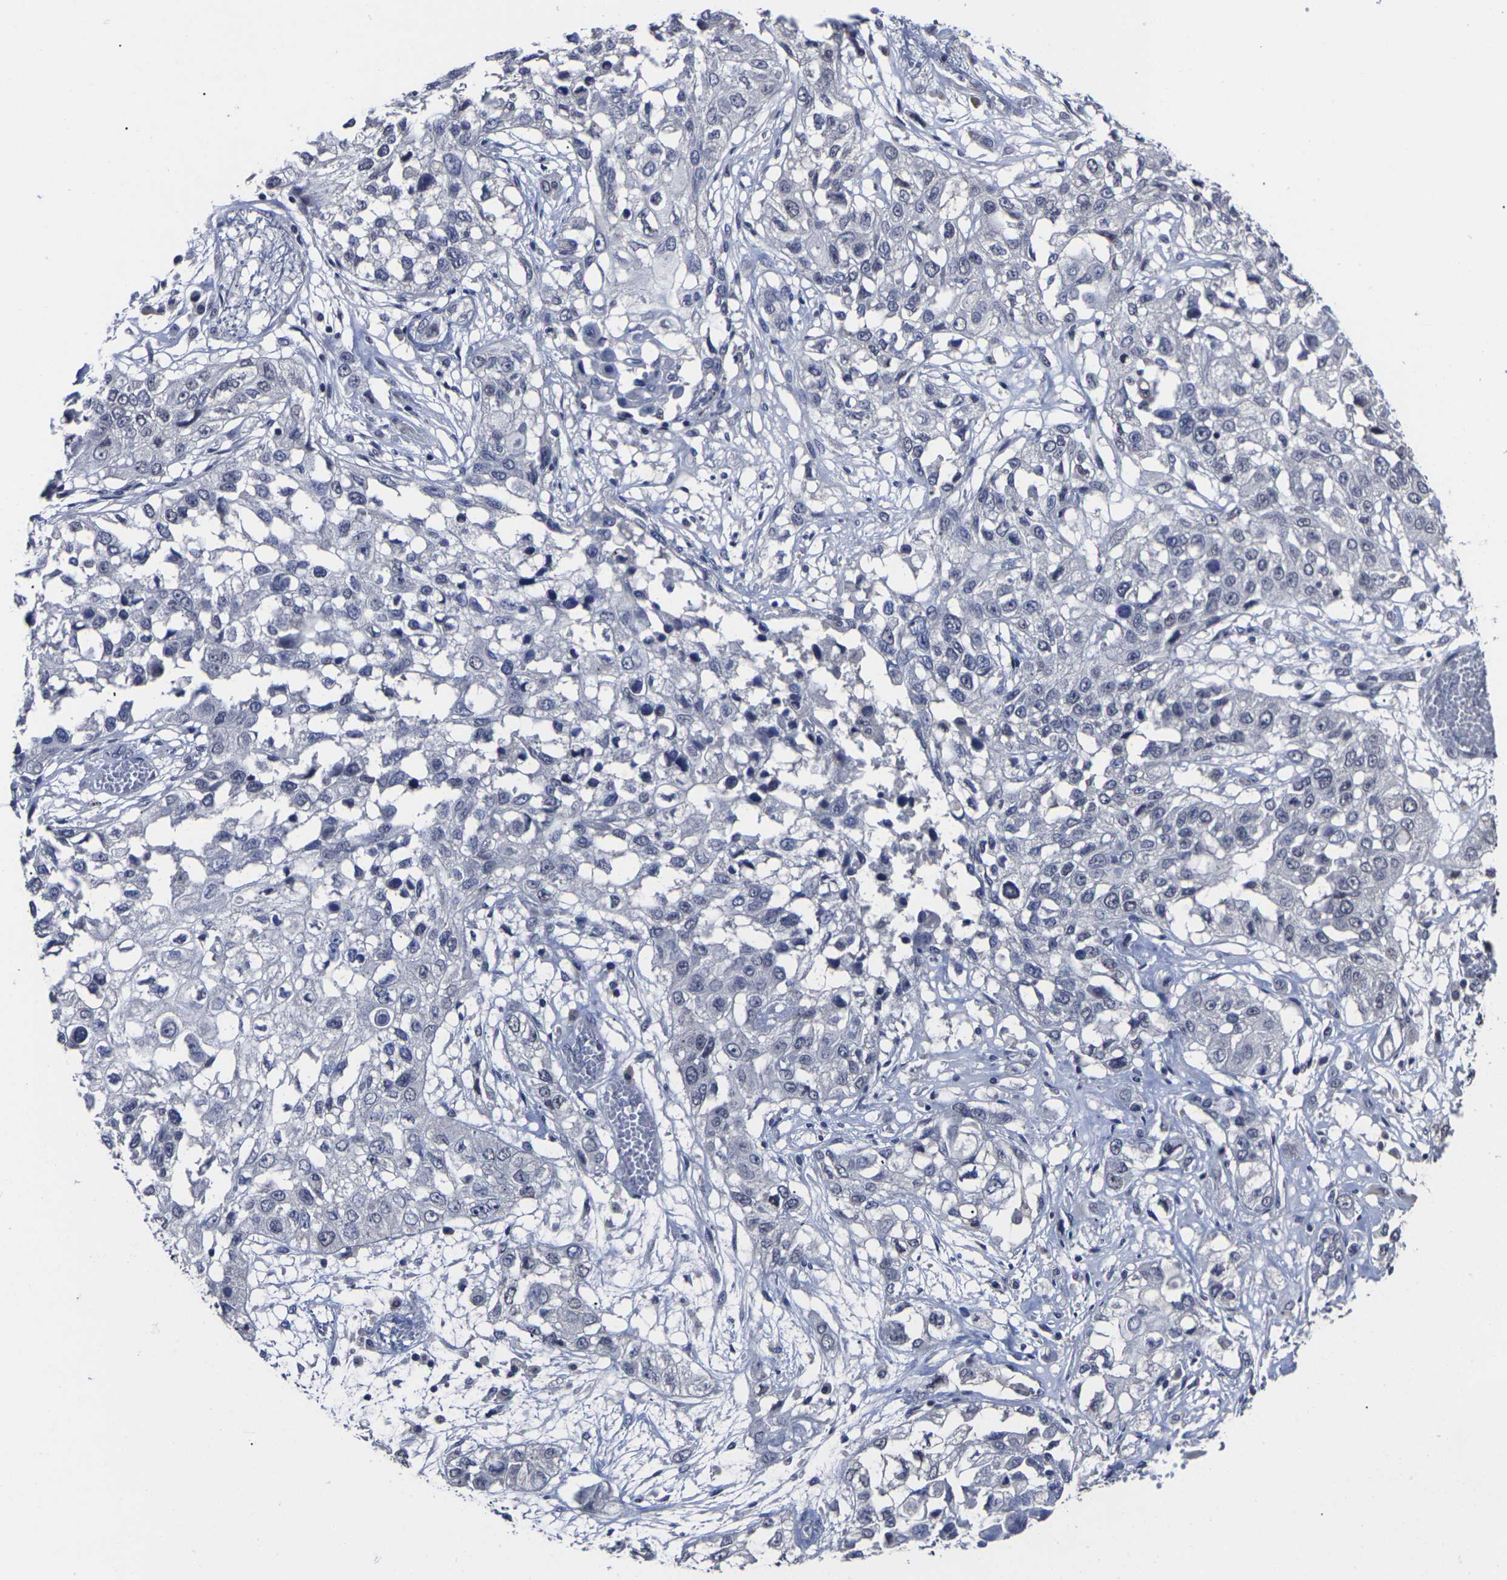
{"staining": {"intensity": "negative", "quantity": "none", "location": "none"}, "tissue": "lung cancer", "cell_type": "Tumor cells", "image_type": "cancer", "snomed": [{"axis": "morphology", "description": "Squamous cell carcinoma, NOS"}, {"axis": "topography", "description": "Lung"}], "caption": "There is no significant positivity in tumor cells of squamous cell carcinoma (lung). (Stains: DAB IHC with hematoxylin counter stain, Microscopy: brightfield microscopy at high magnification).", "gene": "MSANTD4", "patient": {"sex": "male", "age": 71}}